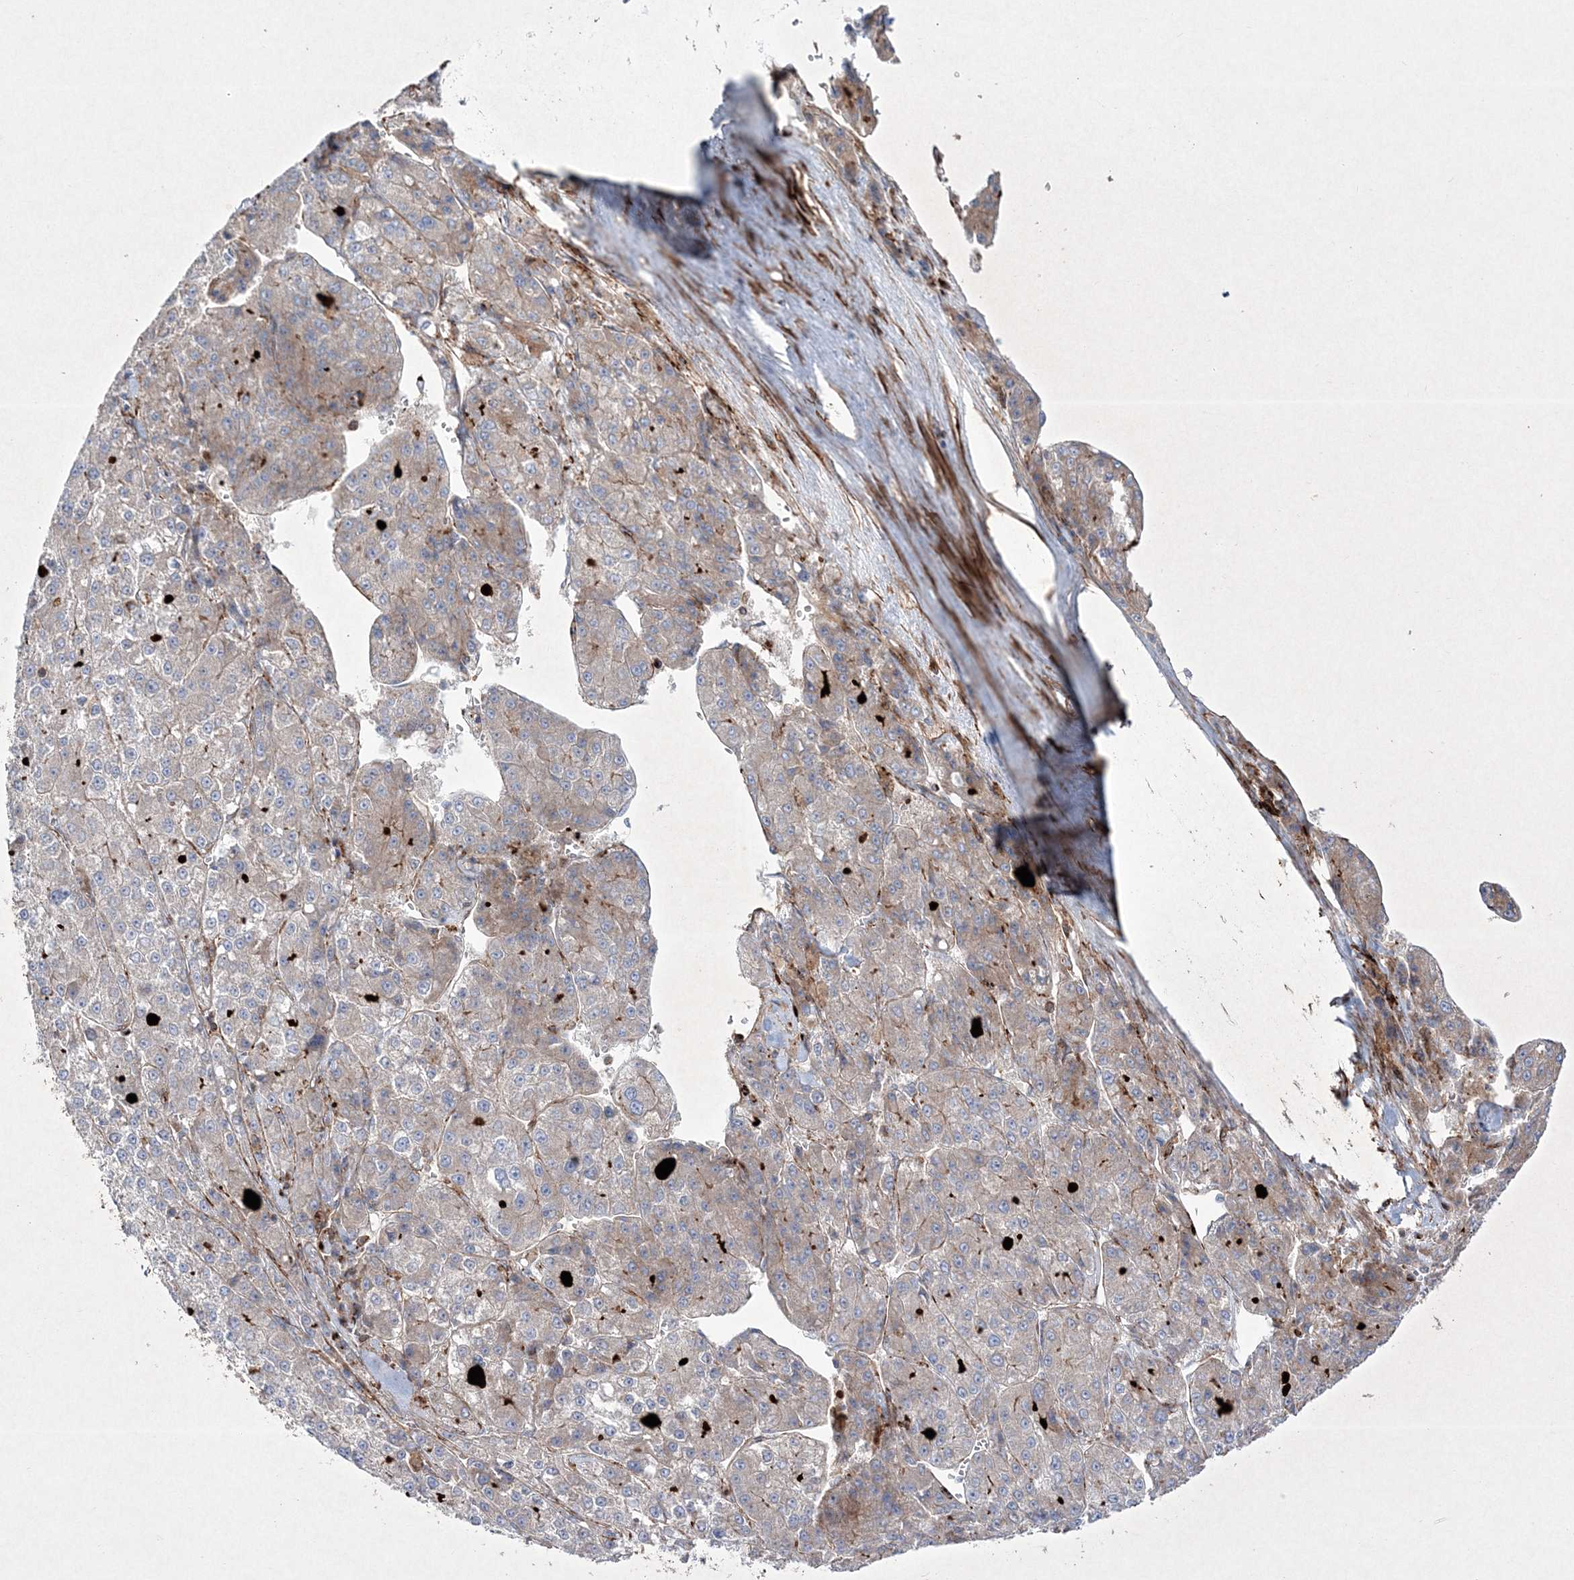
{"staining": {"intensity": "moderate", "quantity": "<25%", "location": "cytoplasmic/membranous"}, "tissue": "liver cancer", "cell_type": "Tumor cells", "image_type": "cancer", "snomed": [{"axis": "morphology", "description": "Carcinoma, Hepatocellular, NOS"}, {"axis": "topography", "description": "Liver"}], "caption": "Hepatocellular carcinoma (liver) stained with DAB (3,3'-diaminobenzidine) immunohistochemistry shows low levels of moderate cytoplasmic/membranous positivity in approximately <25% of tumor cells.", "gene": "RICTOR", "patient": {"sex": "female", "age": 73}}